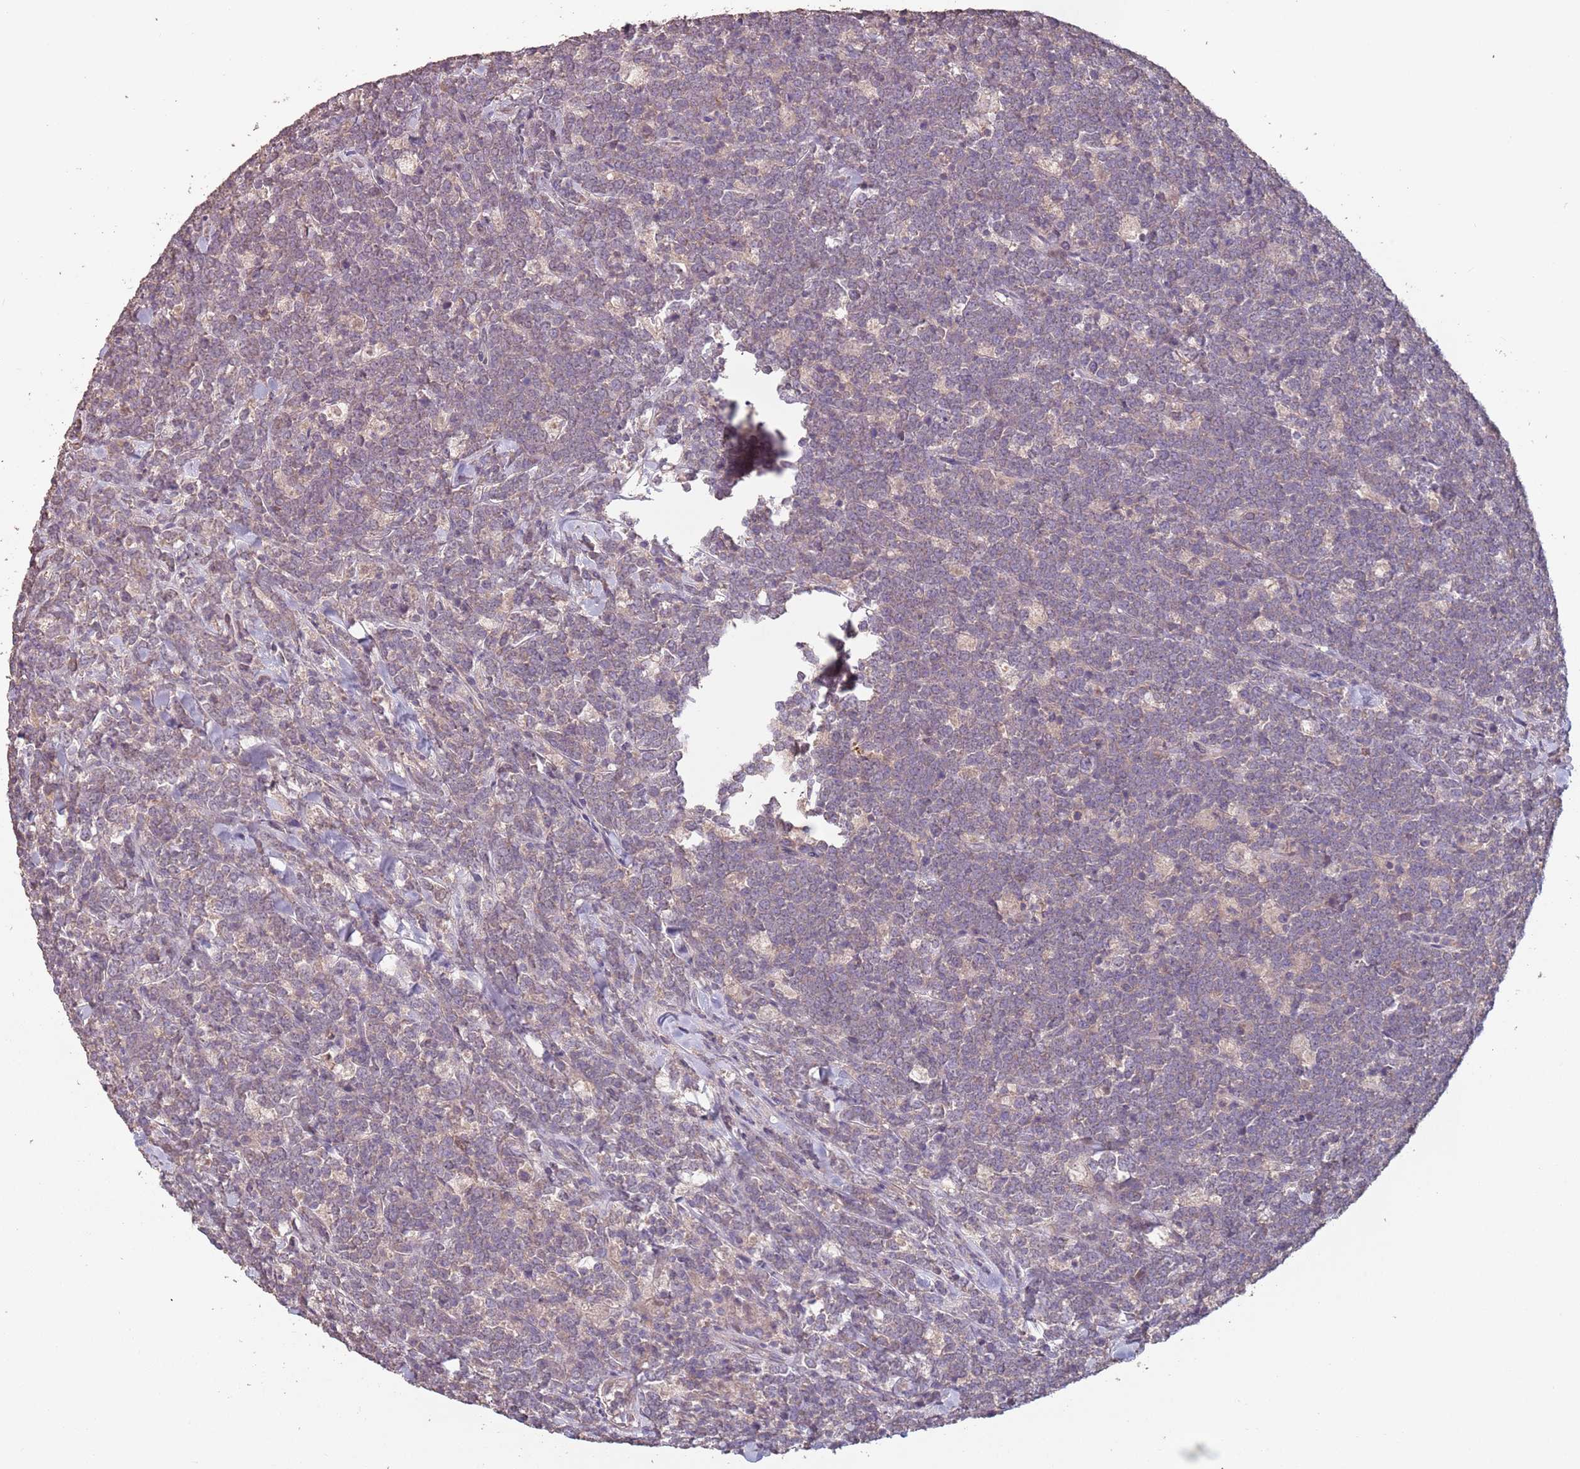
{"staining": {"intensity": "weak", "quantity": "25%-75%", "location": "cytoplasmic/membranous"}, "tissue": "lymphoma", "cell_type": "Tumor cells", "image_type": "cancer", "snomed": [{"axis": "morphology", "description": "Malignant lymphoma, non-Hodgkin's type, High grade"}, {"axis": "topography", "description": "Small intestine"}], "caption": "Human lymphoma stained with a protein marker shows weak staining in tumor cells.", "gene": "MBD3L1", "patient": {"sex": "male", "age": 8}}